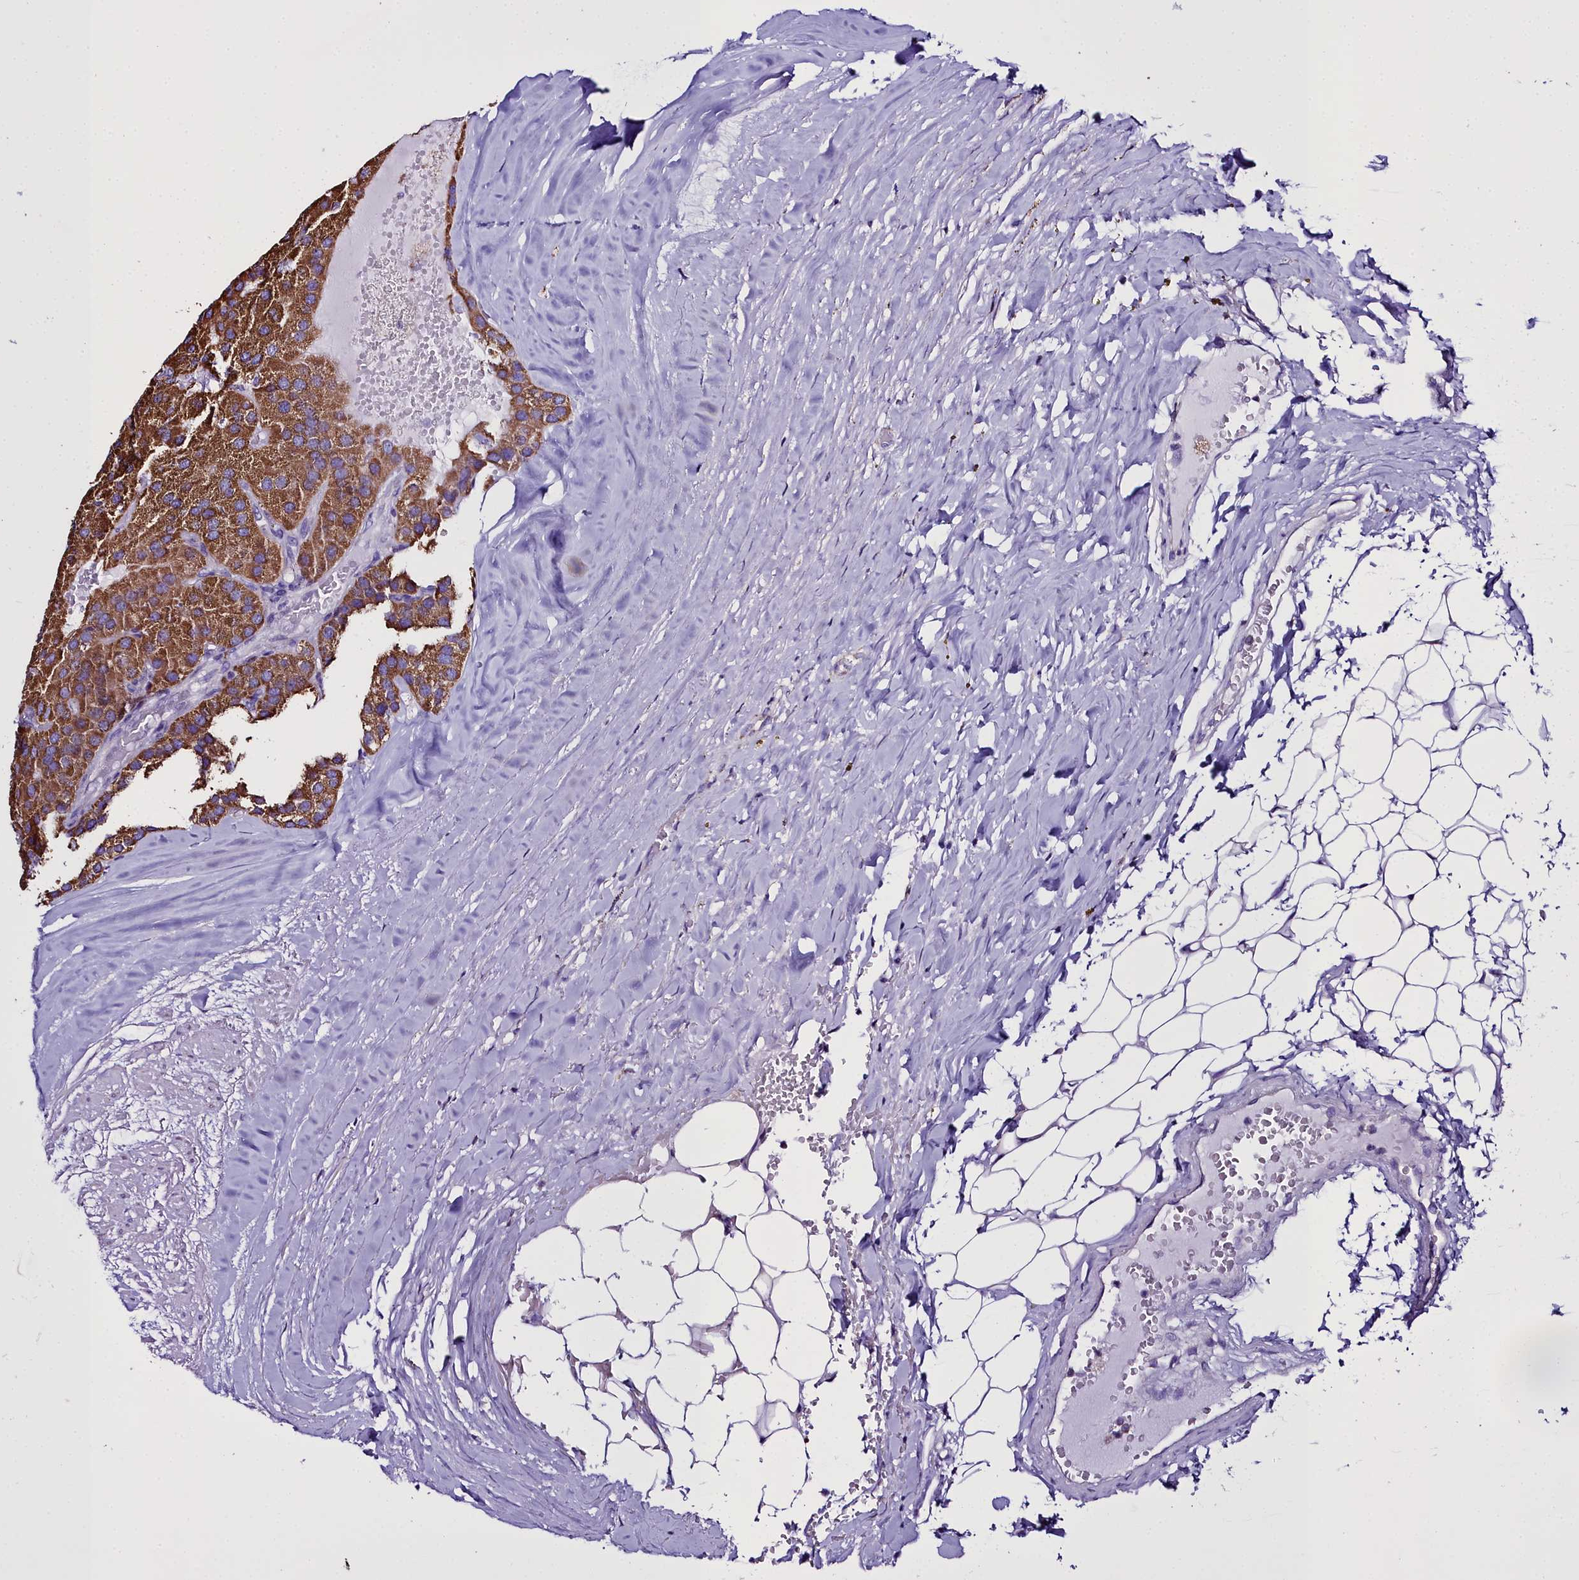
{"staining": {"intensity": "strong", "quantity": ">75%", "location": "cytoplasmic/membranous"}, "tissue": "parathyroid gland", "cell_type": "Glandular cells", "image_type": "normal", "snomed": [{"axis": "morphology", "description": "Normal tissue, NOS"}, {"axis": "morphology", "description": "Adenoma, NOS"}, {"axis": "topography", "description": "Parathyroid gland"}], "caption": "The image shows staining of normal parathyroid gland, revealing strong cytoplasmic/membranous protein staining (brown color) within glandular cells. The staining was performed using DAB, with brown indicating positive protein expression. Nuclei are stained blue with hematoxylin.", "gene": "WDFY3", "patient": {"sex": "female", "age": 86}}